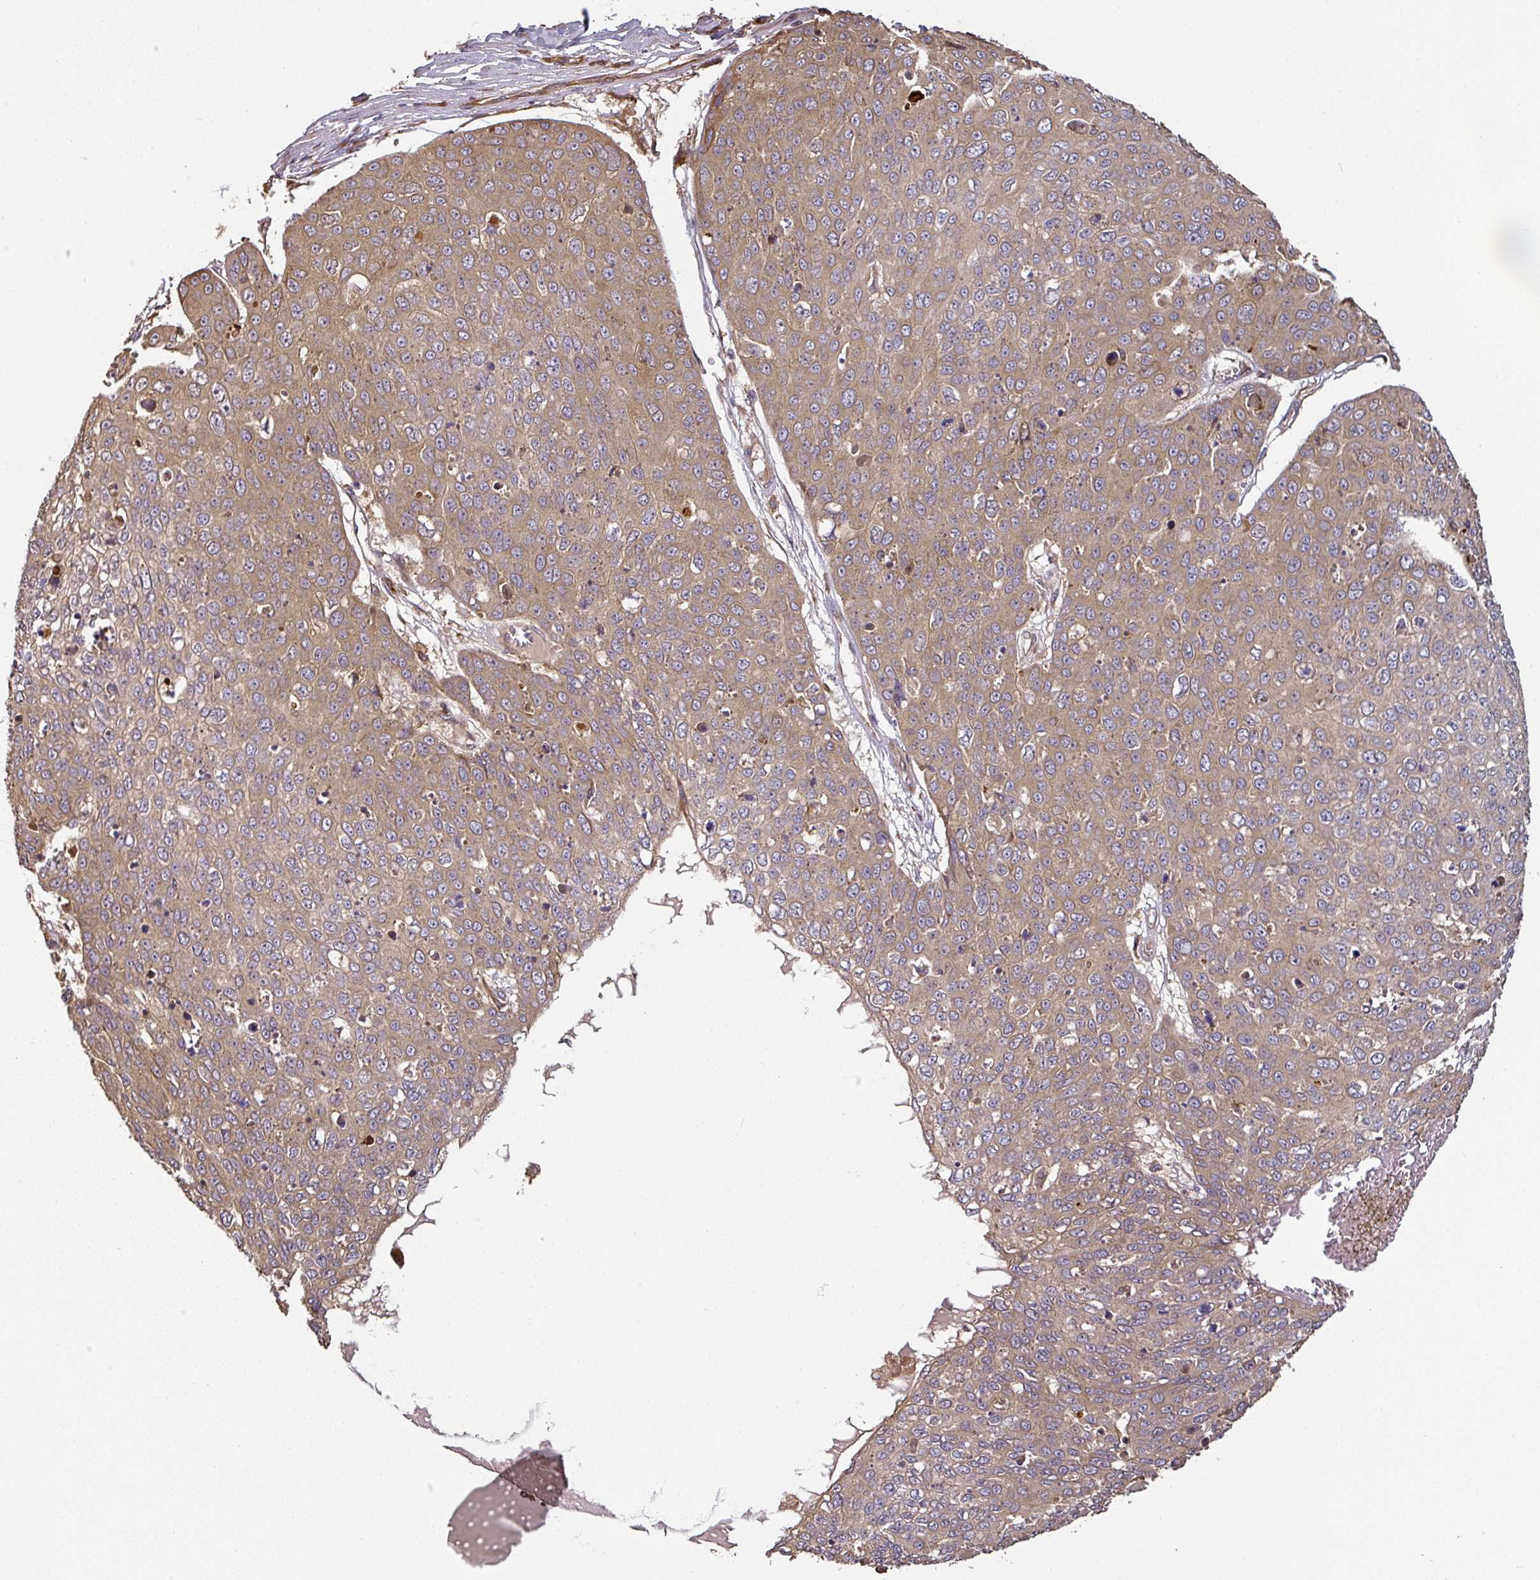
{"staining": {"intensity": "moderate", "quantity": ">75%", "location": "cytoplasmic/membranous"}, "tissue": "skin cancer", "cell_type": "Tumor cells", "image_type": "cancer", "snomed": [{"axis": "morphology", "description": "Squamous cell carcinoma, NOS"}, {"axis": "topography", "description": "Skin"}], "caption": "There is medium levels of moderate cytoplasmic/membranous staining in tumor cells of squamous cell carcinoma (skin), as demonstrated by immunohistochemical staining (brown color).", "gene": "SIK1", "patient": {"sex": "male", "age": 71}}